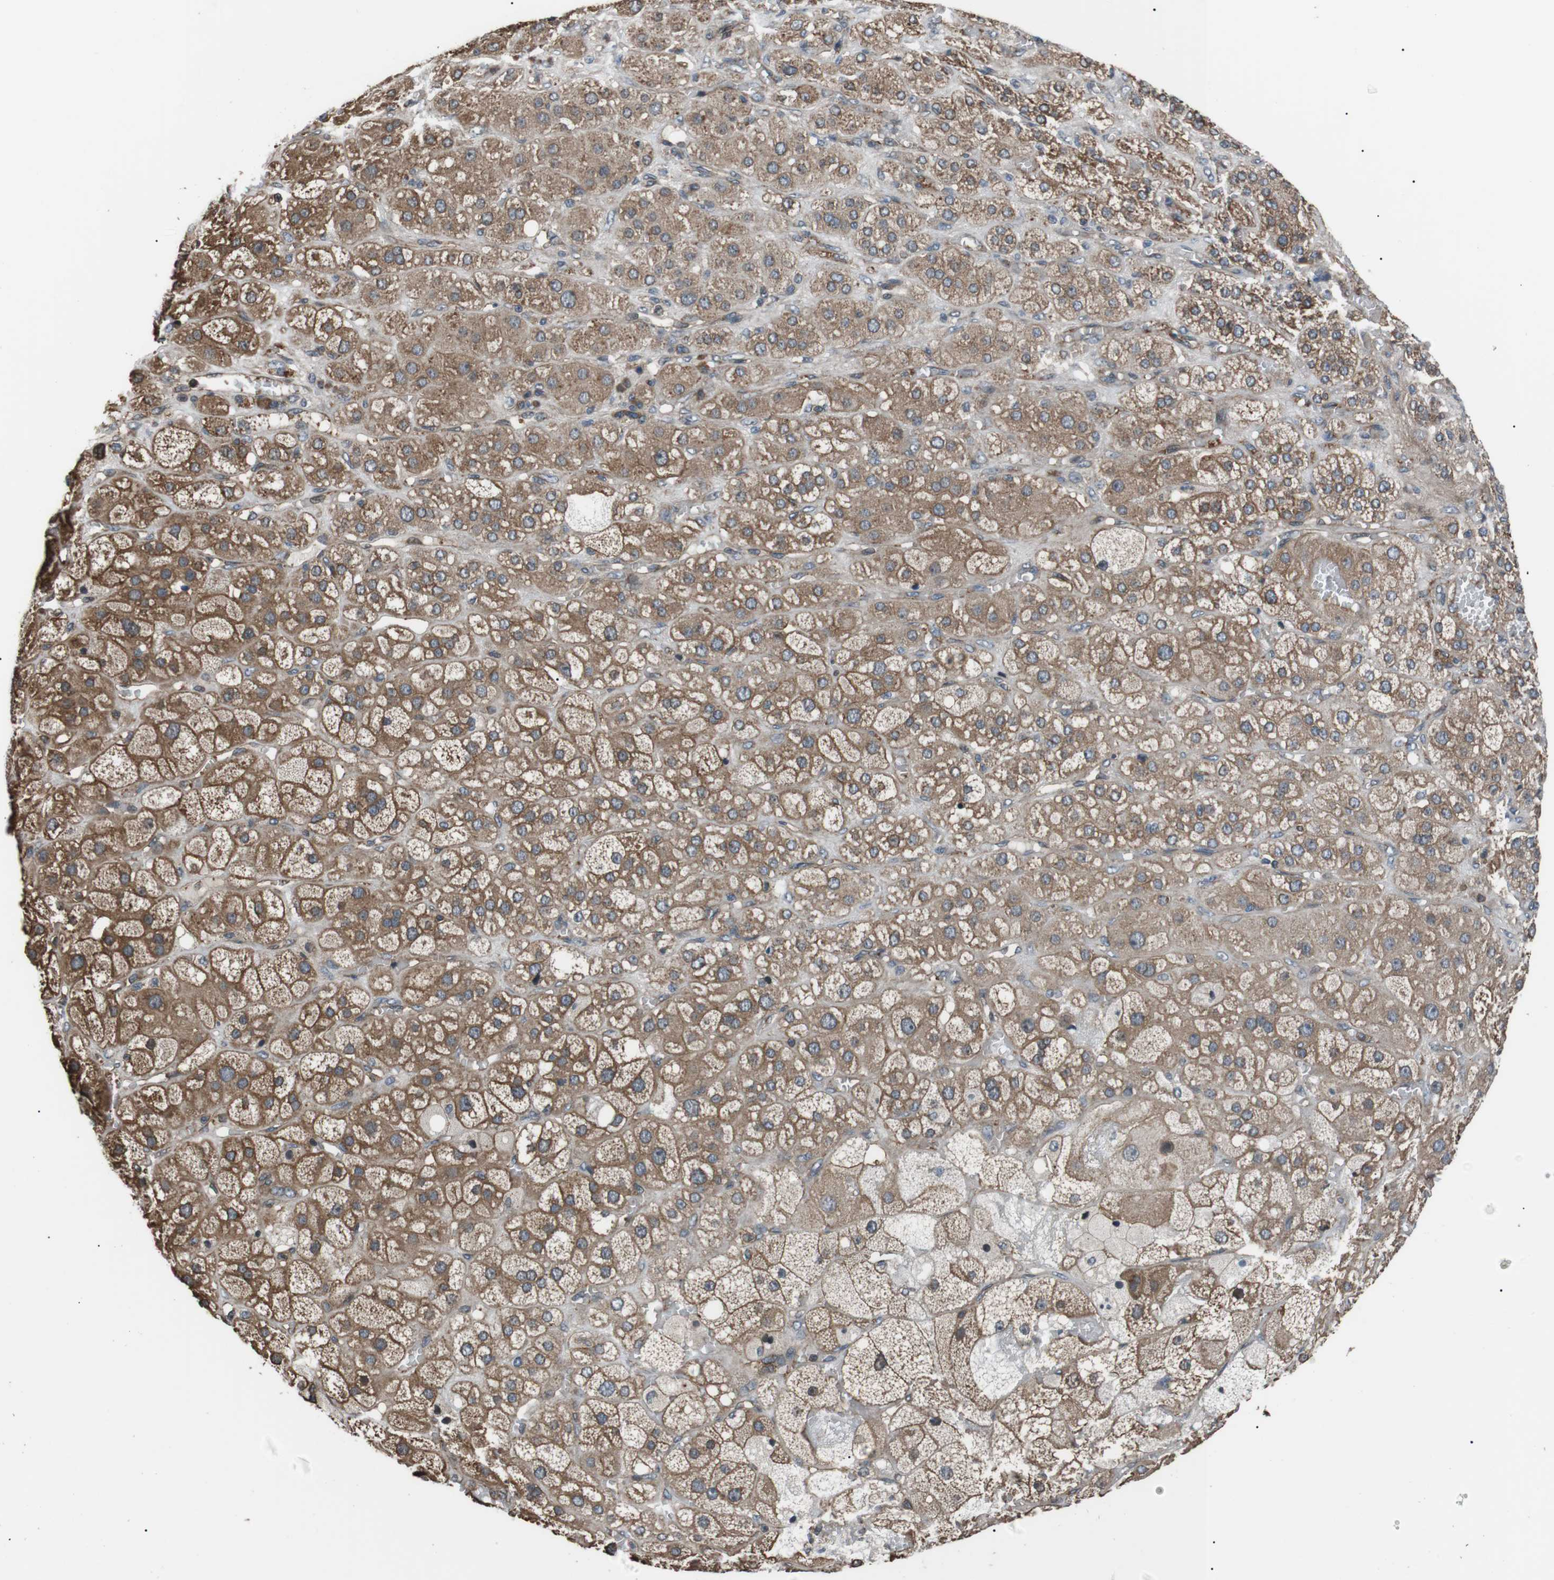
{"staining": {"intensity": "moderate", "quantity": ">75%", "location": "cytoplasmic/membranous"}, "tissue": "adrenal gland", "cell_type": "Glandular cells", "image_type": "normal", "snomed": [{"axis": "morphology", "description": "Normal tissue, NOS"}, {"axis": "topography", "description": "Adrenal gland"}], "caption": "The photomicrograph demonstrates immunohistochemical staining of benign adrenal gland. There is moderate cytoplasmic/membranous expression is present in about >75% of glandular cells.", "gene": "GPR161", "patient": {"sex": "female", "age": 47}}